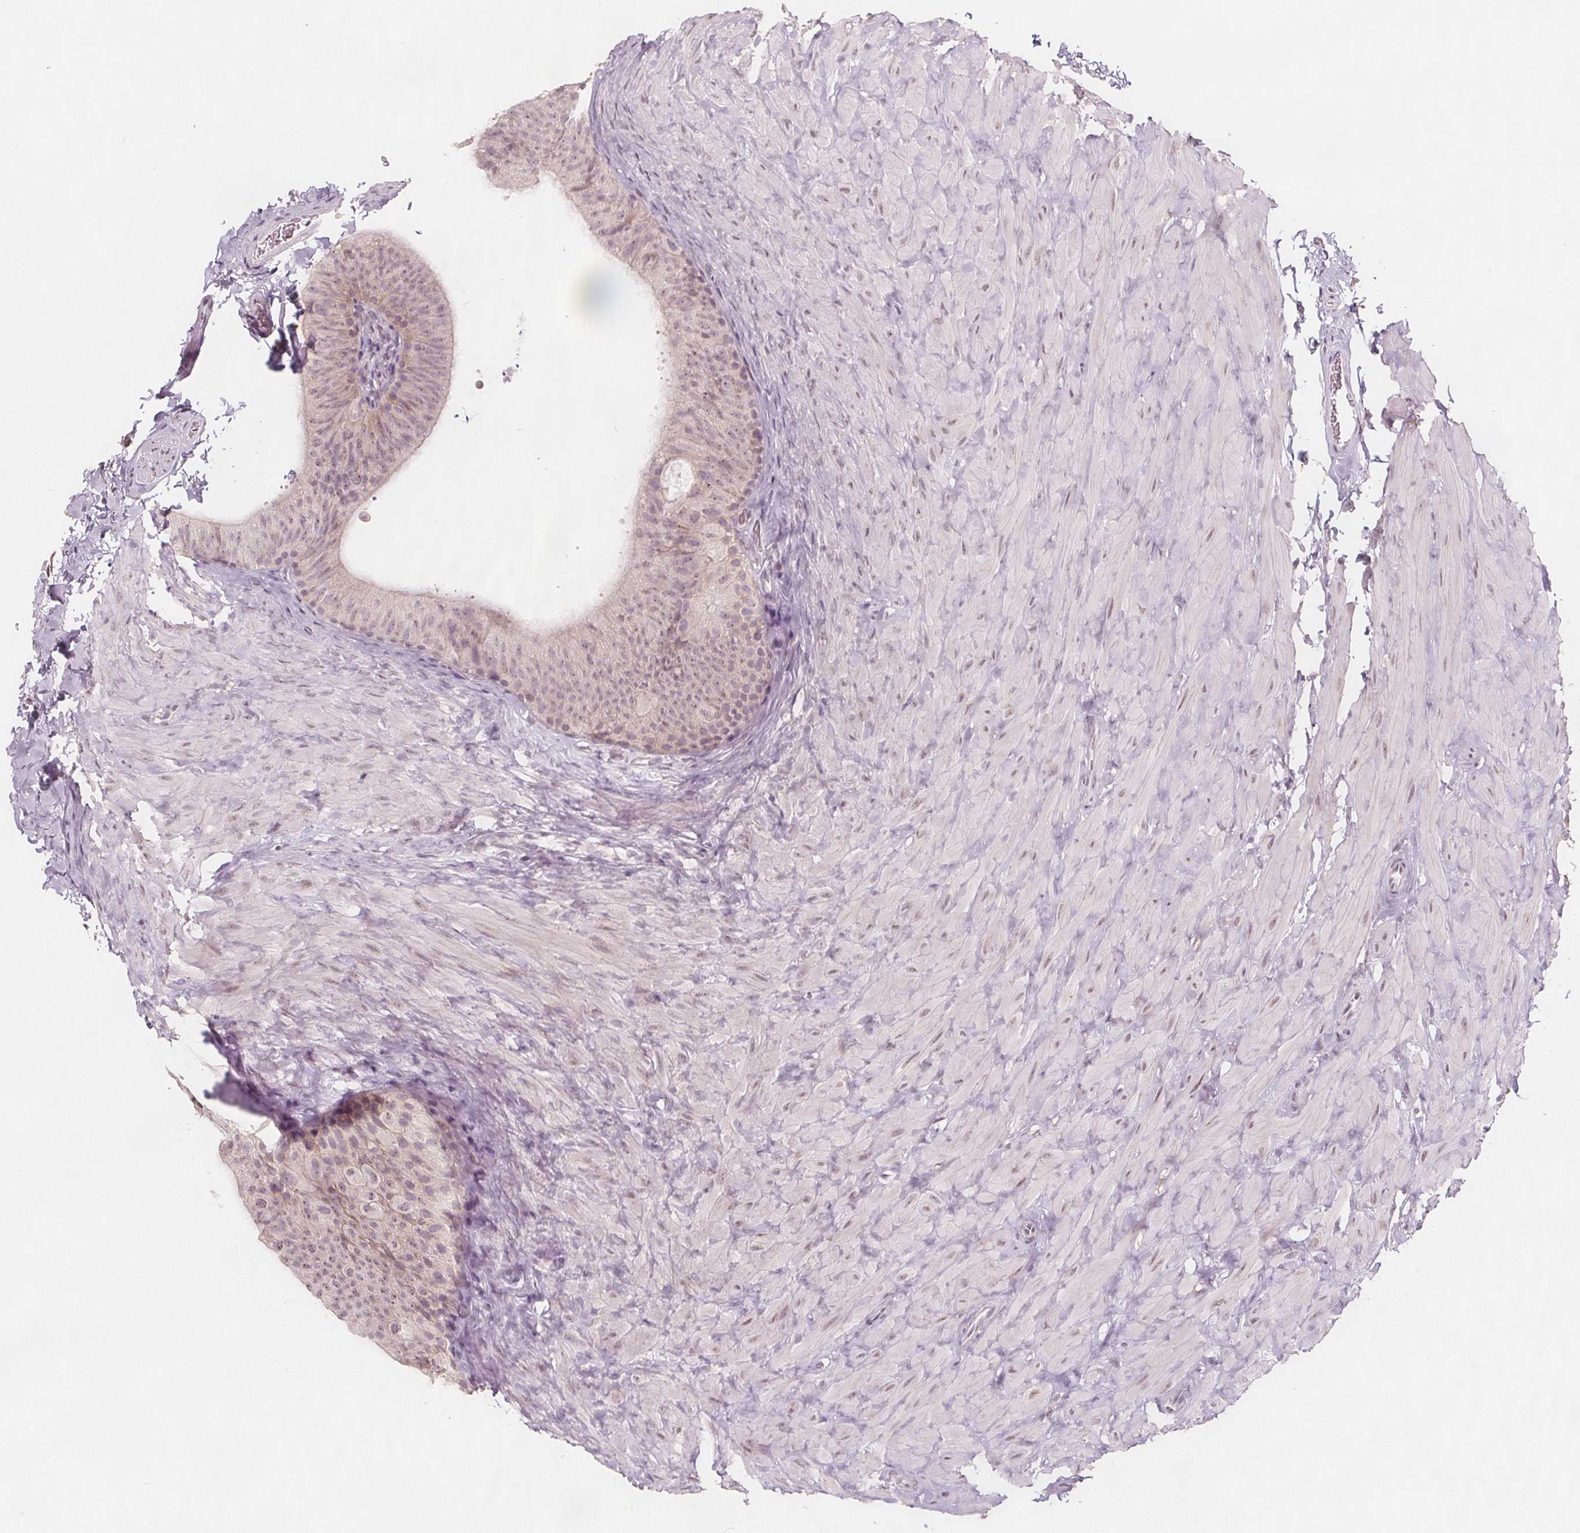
{"staining": {"intensity": "weak", "quantity": "<25%", "location": "nuclear"}, "tissue": "epididymis", "cell_type": "Glandular cells", "image_type": "normal", "snomed": [{"axis": "morphology", "description": "Normal tissue, NOS"}, {"axis": "topography", "description": "Epididymis, spermatic cord, NOS"}, {"axis": "topography", "description": "Epididymis"}], "caption": "The image shows no significant expression in glandular cells of epididymis. (IHC, brightfield microscopy, high magnification).", "gene": "C1orf167", "patient": {"sex": "male", "age": 31}}